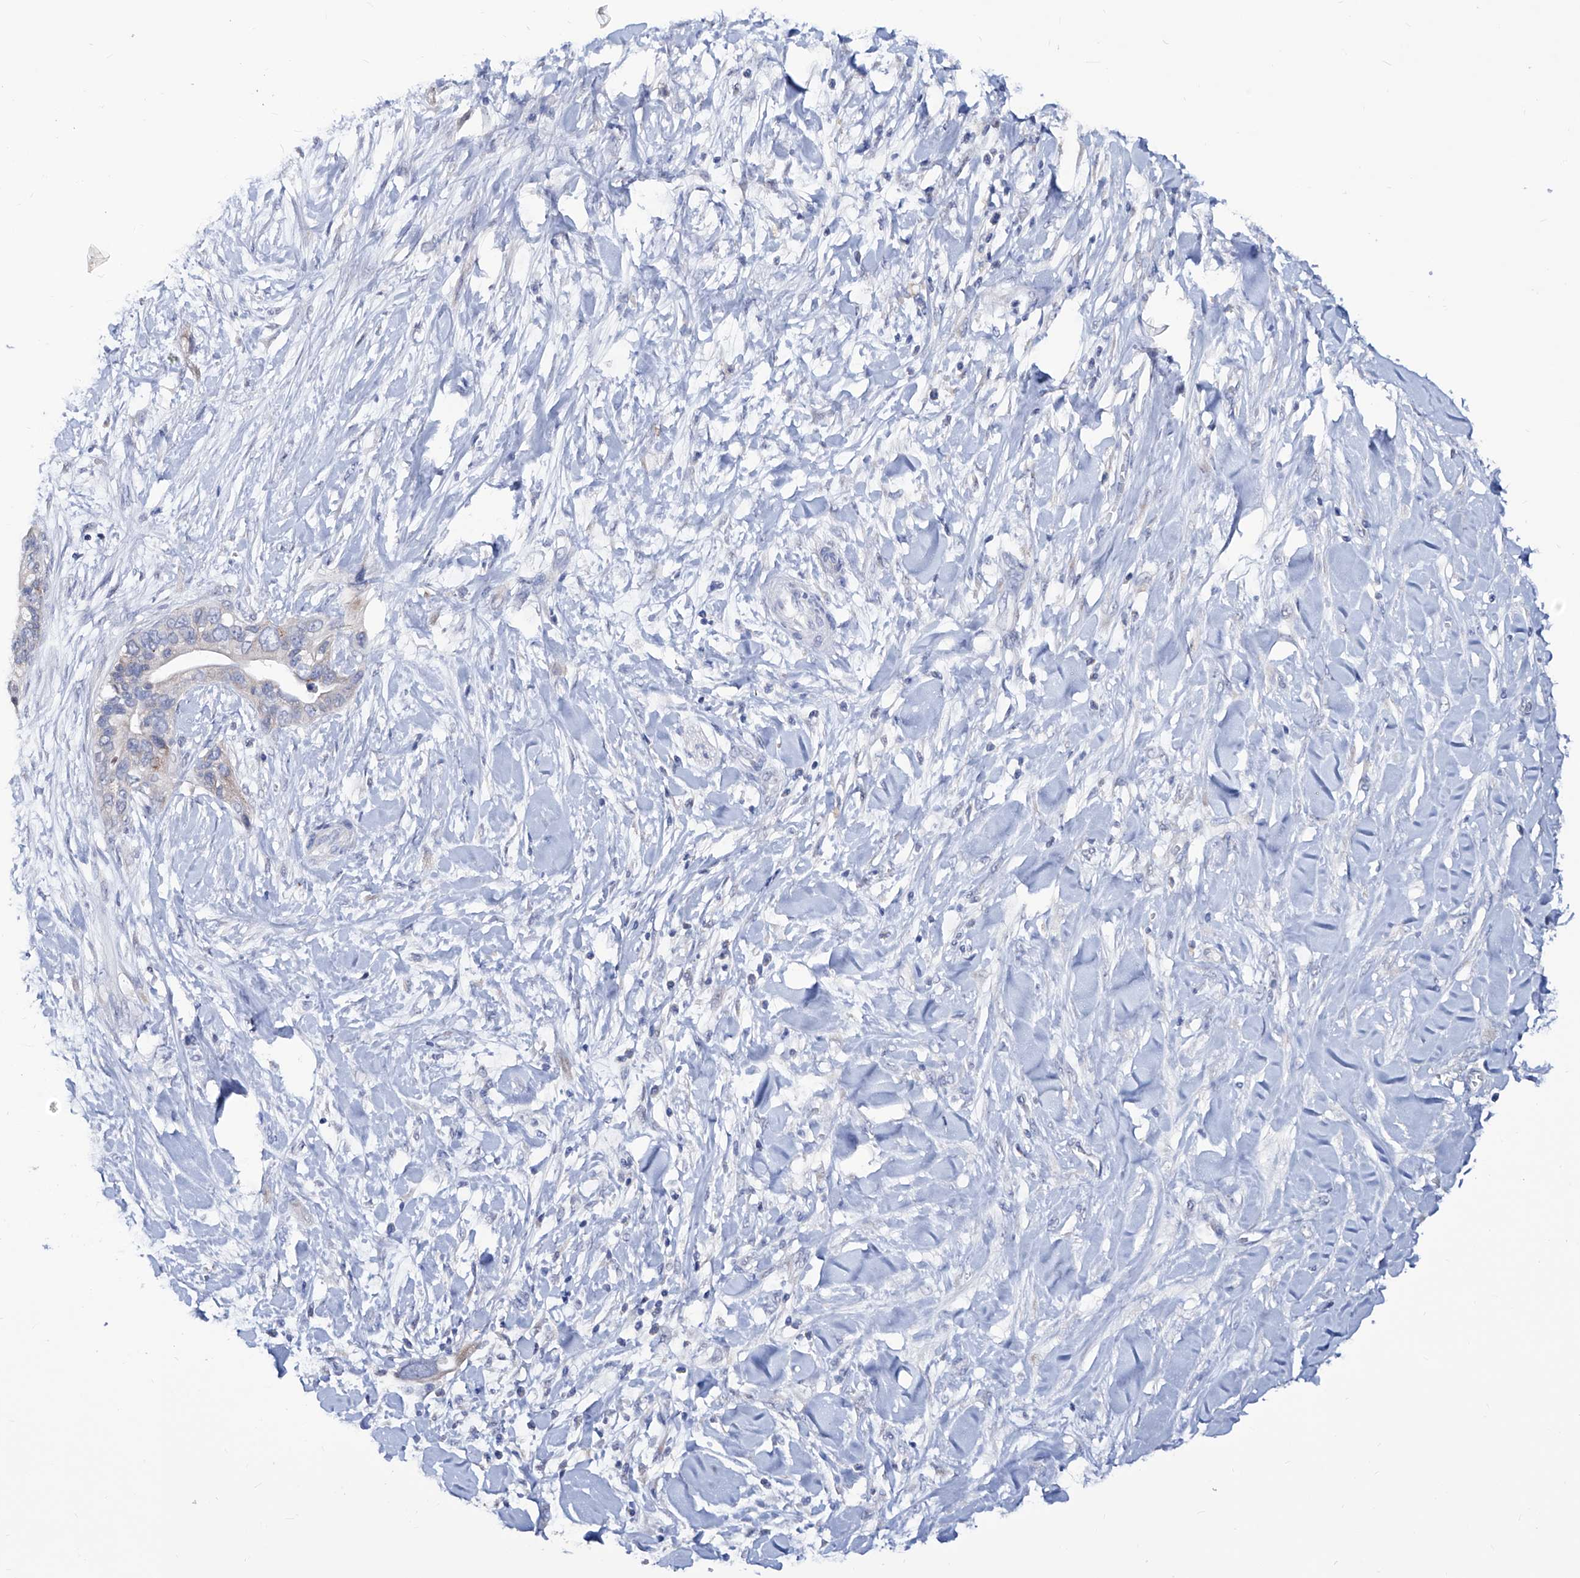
{"staining": {"intensity": "negative", "quantity": "none", "location": "none"}, "tissue": "pancreatic cancer", "cell_type": "Tumor cells", "image_type": "cancer", "snomed": [{"axis": "morphology", "description": "Normal tissue, NOS"}, {"axis": "morphology", "description": "Adenocarcinoma, NOS"}, {"axis": "topography", "description": "Pancreas"}, {"axis": "topography", "description": "Peripheral nerve tissue"}], "caption": "This micrograph is of adenocarcinoma (pancreatic) stained with IHC to label a protein in brown with the nuclei are counter-stained blue. There is no expression in tumor cells. (Stains: DAB (3,3'-diaminobenzidine) immunohistochemistry with hematoxylin counter stain, Microscopy: brightfield microscopy at high magnification).", "gene": "KLHL17", "patient": {"sex": "male", "age": 59}}